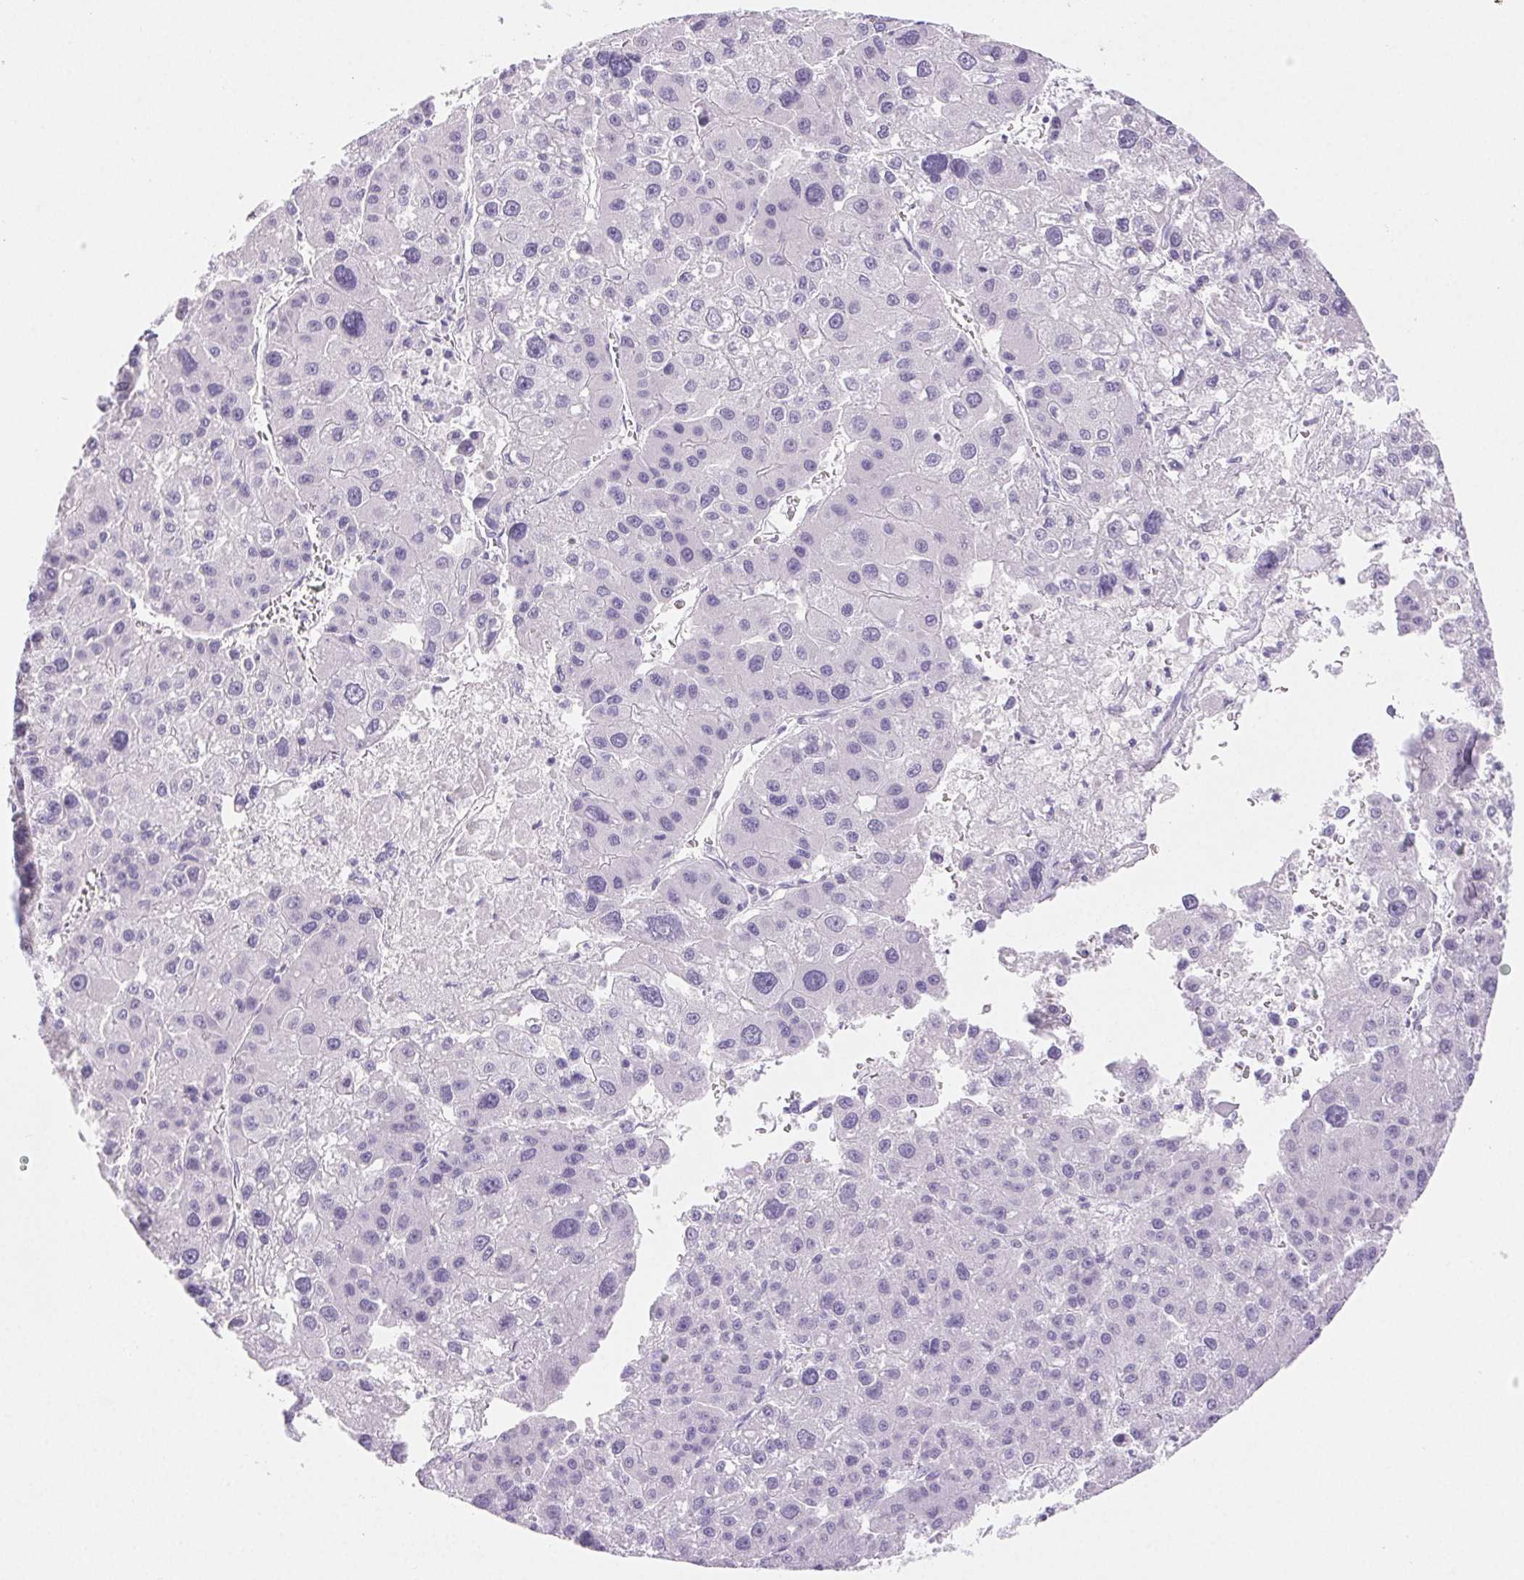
{"staining": {"intensity": "negative", "quantity": "none", "location": "none"}, "tissue": "liver cancer", "cell_type": "Tumor cells", "image_type": "cancer", "snomed": [{"axis": "morphology", "description": "Carcinoma, Hepatocellular, NOS"}, {"axis": "topography", "description": "Liver"}], "caption": "Tumor cells are negative for protein expression in human liver hepatocellular carcinoma. (DAB (3,3'-diaminobenzidine) immunohistochemistry (IHC) with hematoxylin counter stain).", "gene": "CLDN16", "patient": {"sex": "male", "age": 73}}